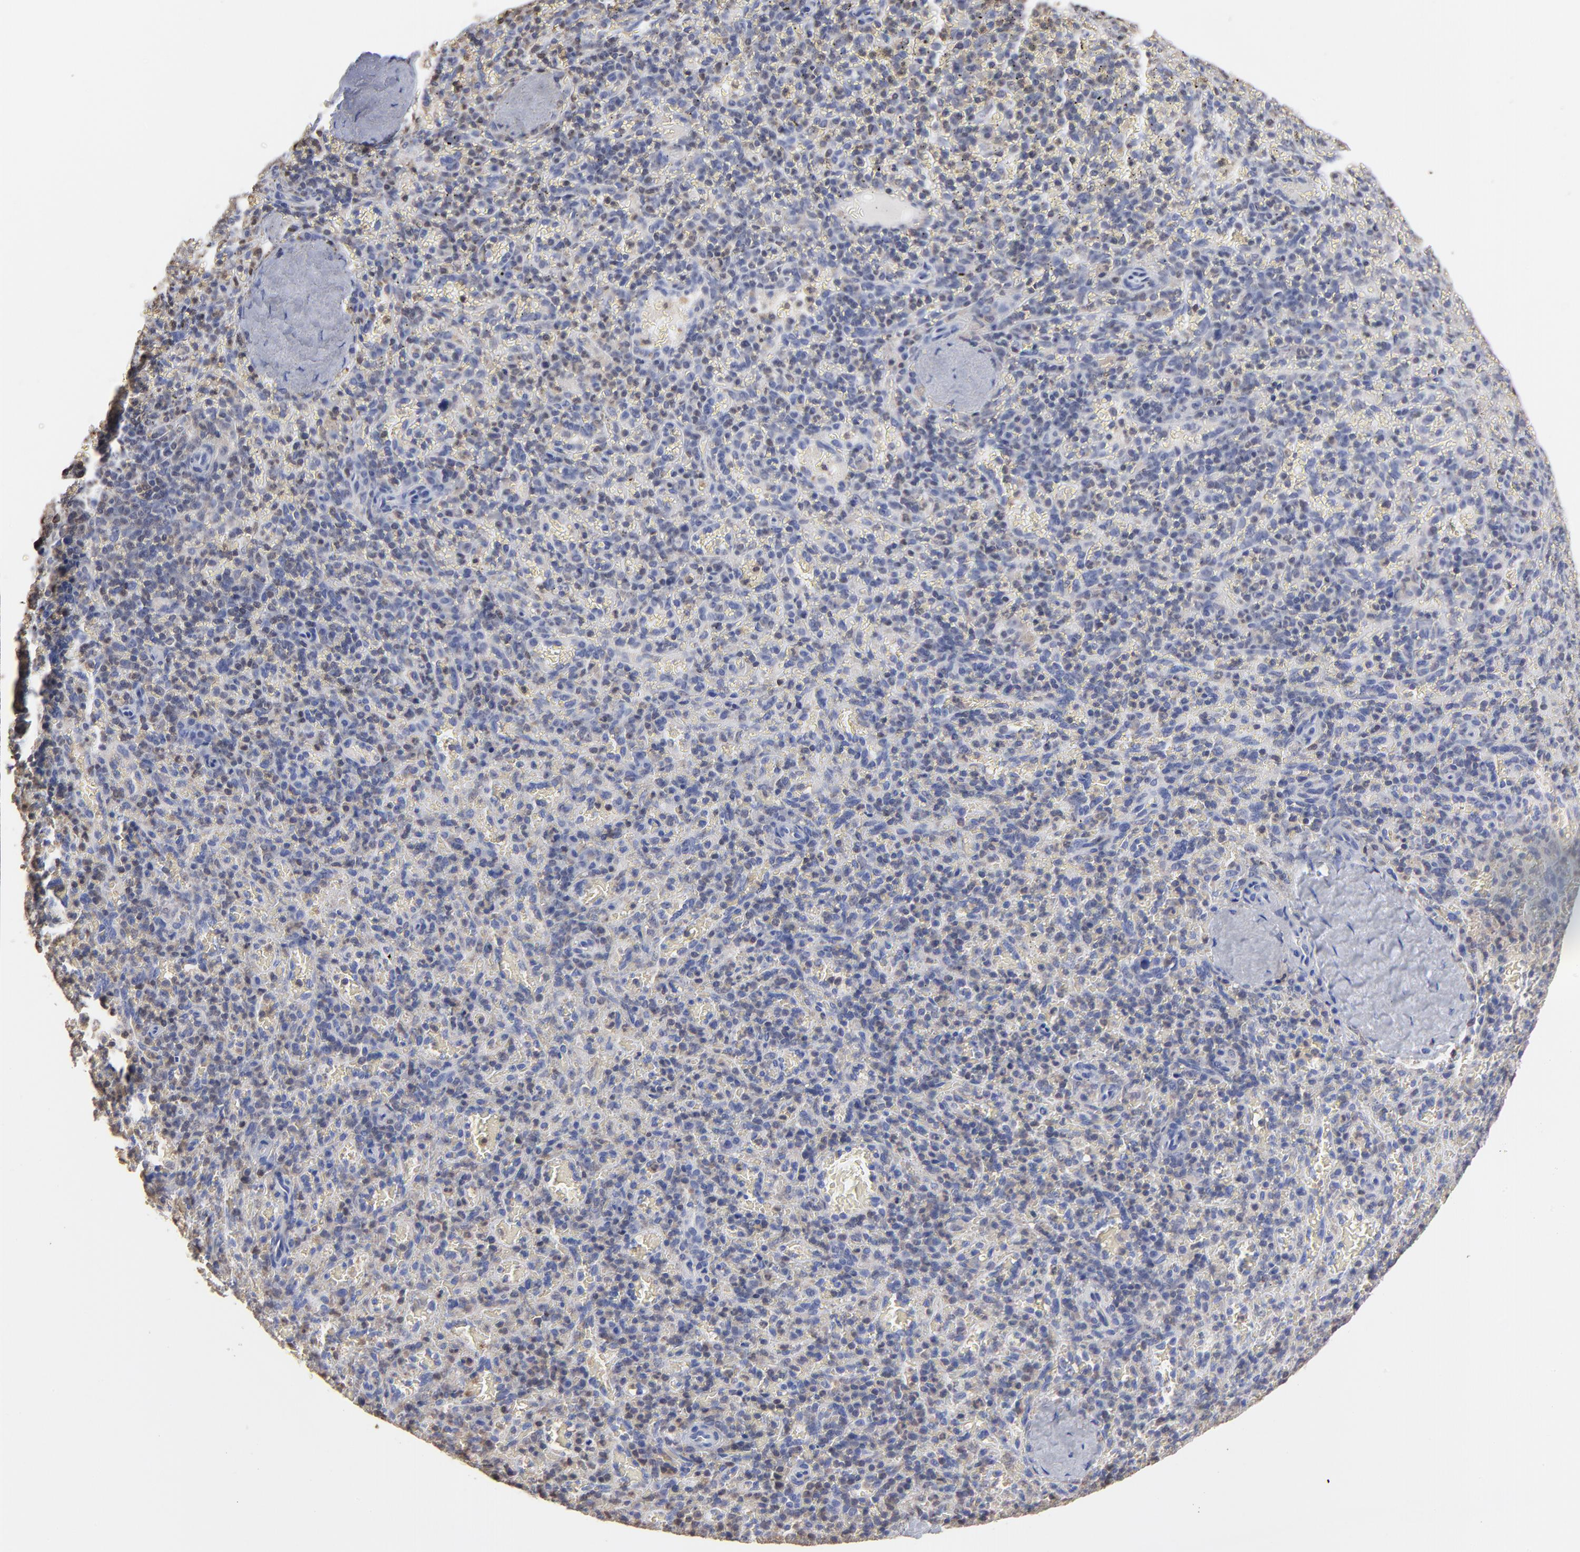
{"staining": {"intensity": "negative", "quantity": "none", "location": "none"}, "tissue": "spleen", "cell_type": "Cells in red pulp", "image_type": "normal", "snomed": [{"axis": "morphology", "description": "Normal tissue, NOS"}, {"axis": "topography", "description": "Spleen"}], "caption": "Immunohistochemistry of benign spleen displays no expression in cells in red pulp.", "gene": "TBXT", "patient": {"sex": "female", "age": 50}}